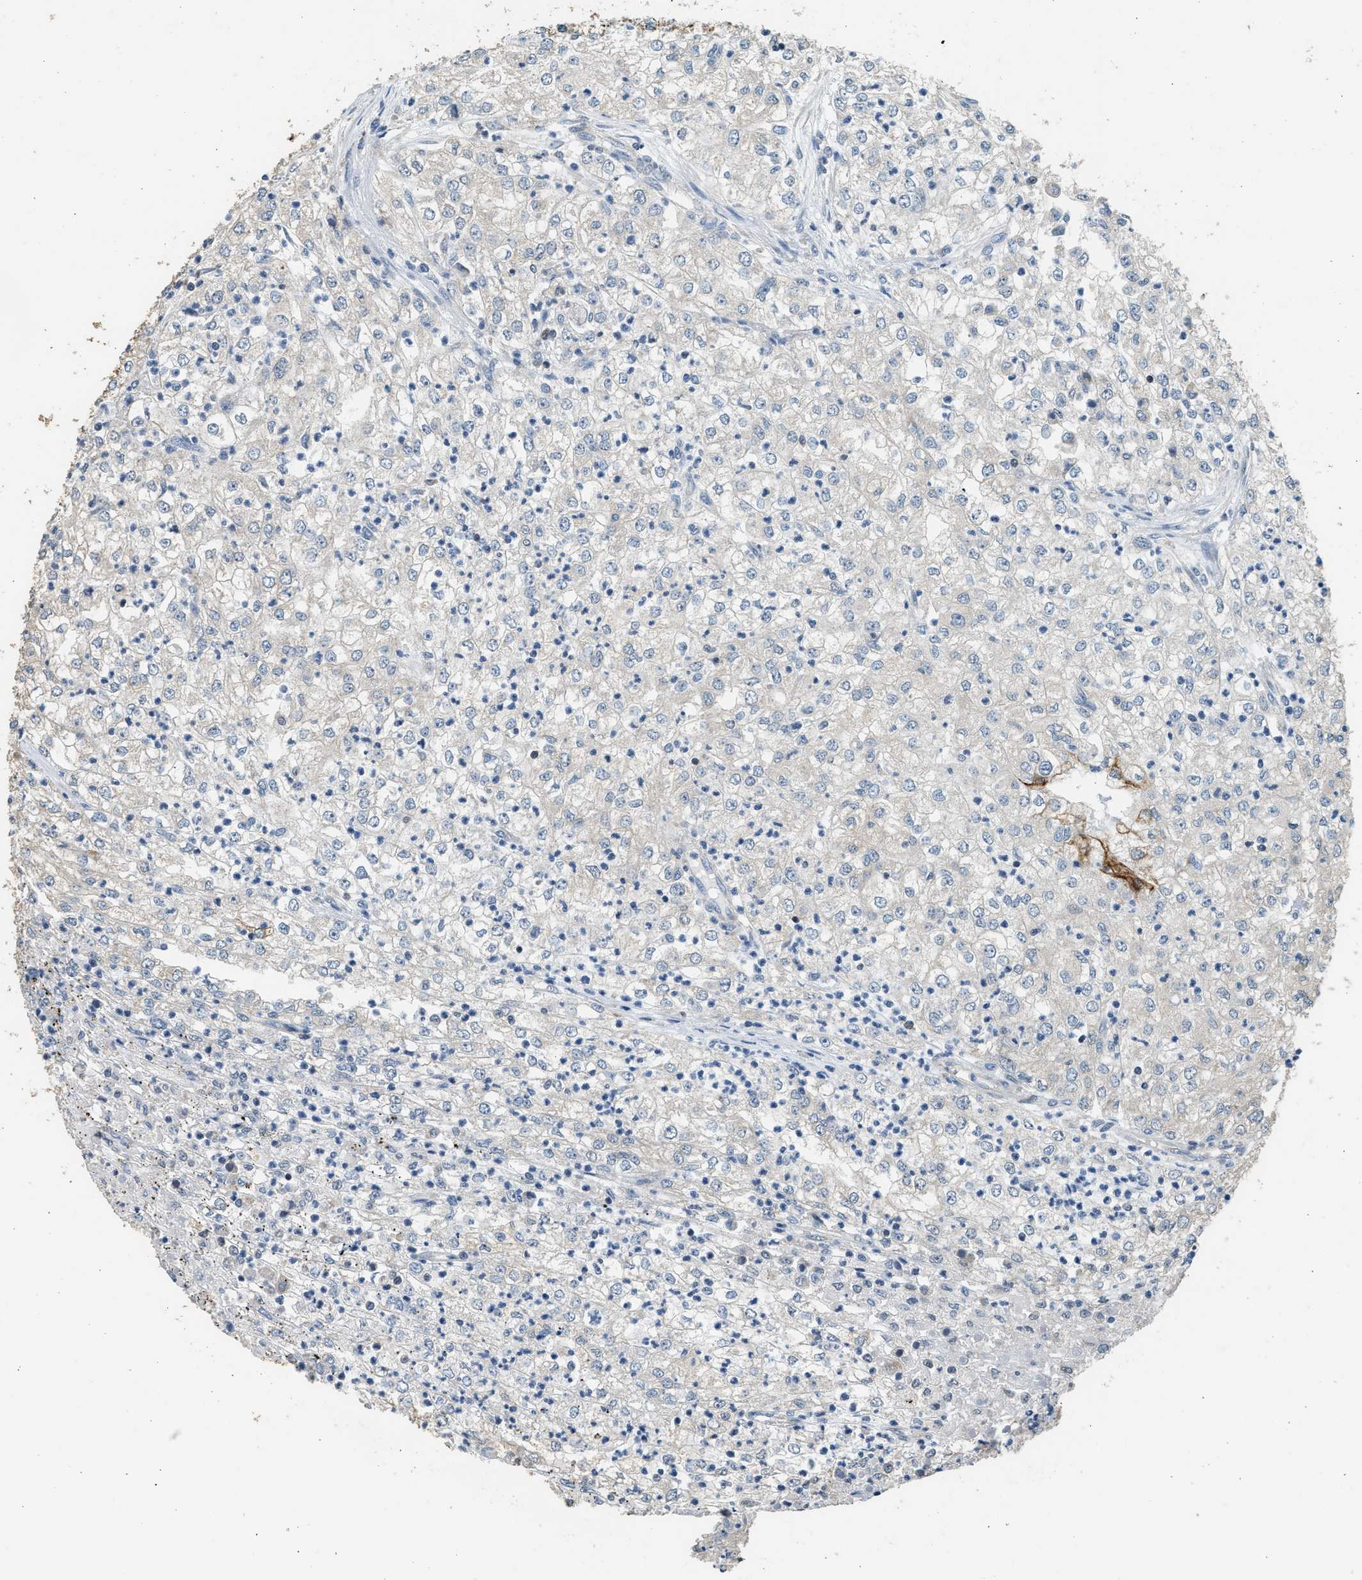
{"staining": {"intensity": "negative", "quantity": "none", "location": "none"}, "tissue": "renal cancer", "cell_type": "Tumor cells", "image_type": "cancer", "snomed": [{"axis": "morphology", "description": "Adenocarcinoma, NOS"}, {"axis": "topography", "description": "Kidney"}], "caption": "DAB immunohistochemical staining of renal cancer (adenocarcinoma) displays no significant staining in tumor cells.", "gene": "PCLO", "patient": {"sex": "female", "age": 54}}